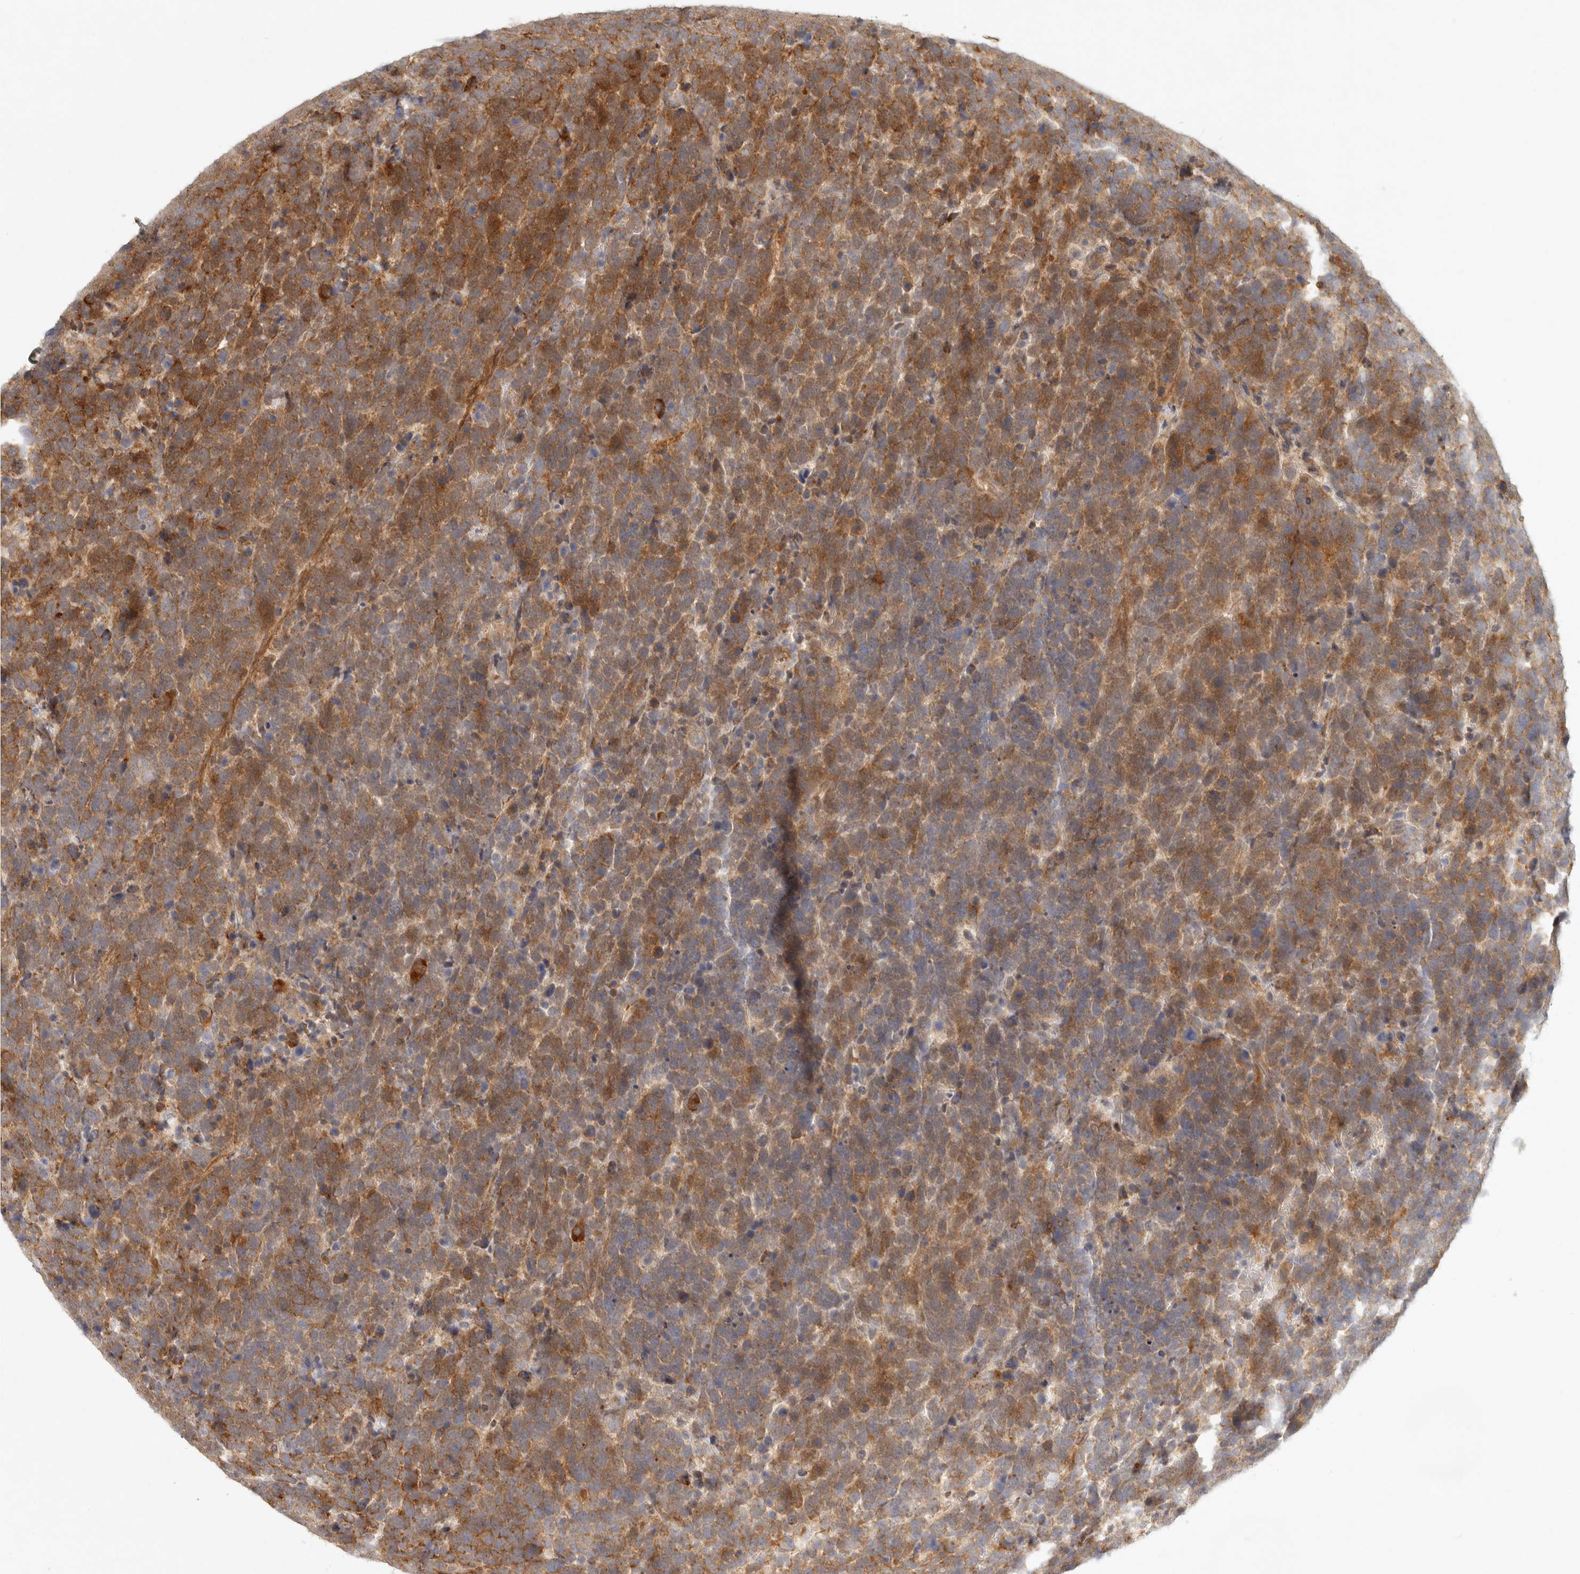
{"staining": {"intensity": "strong", "quantity": "25%-75%", "location": "cytoplasmic/membranous"}, "tissue": "urothelial cancer", "cell_type": "Tumor cells", "image_type": "cancer", "snomed": [{"axis": "morphology", "description": "Urothelial carcinoma, High grade"}, {"axis": "topography", "description": "Urinary bladder"}], "caption": "High-grade urothelial carcinoma was stained to show a protein in brown. There is high levels of strong cytoplasmic/membranous positivity in about 25%-75% of tumor cells.", "gene": "KLHL38", "patient": {"sex": "female", "age": 82}}